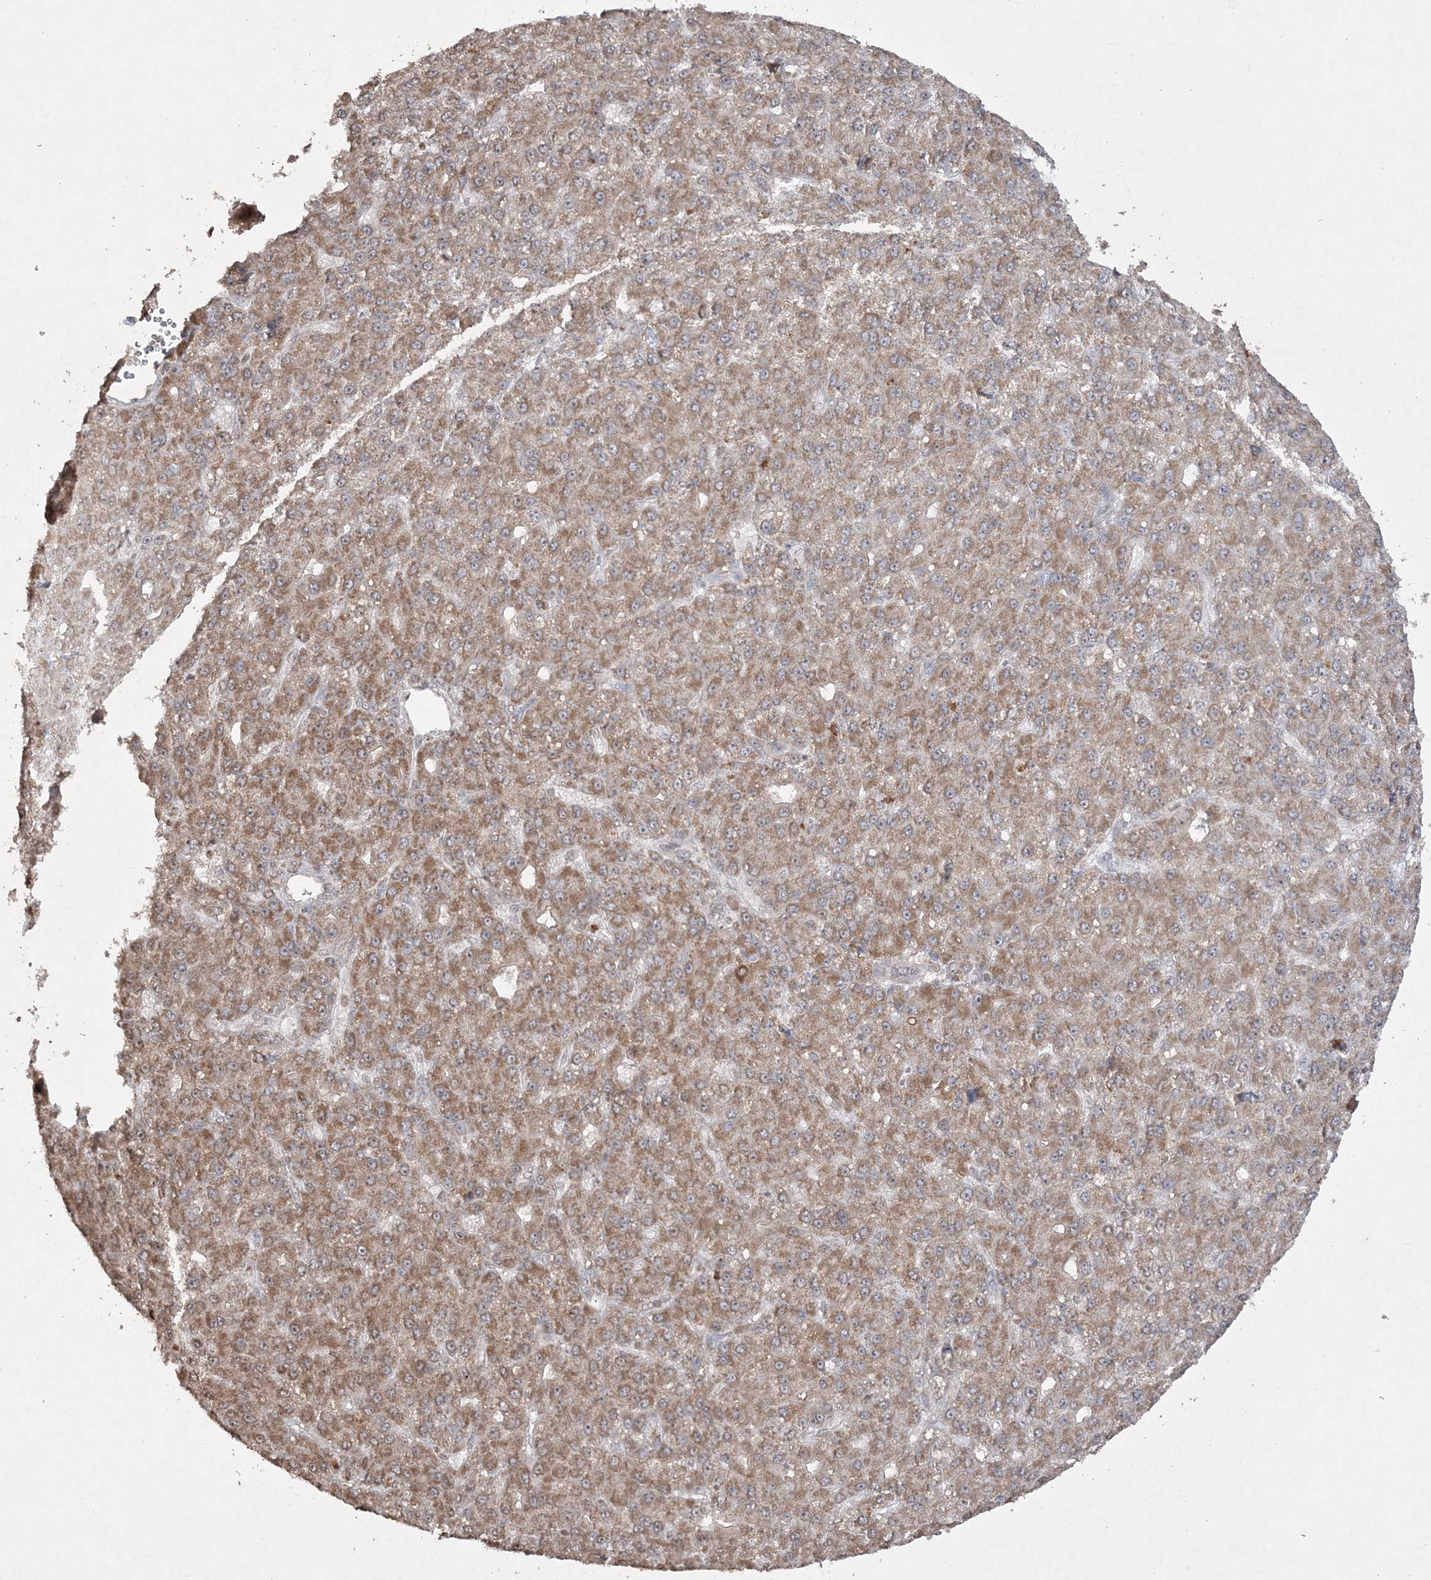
{"staining": {"intensity": "moderate", "quantity": ">75%", "location": "cytoplasmic/membranous"}, "tissue": "liver cancer", "cell_type": "Tumor cells", "image_type": "cancer", "snomed": [{"axis": "morphology", "description": "Carcinoma, Hepatocellular, NOS"}, {"axis": "topography", "description": "Liver"}], "caption": "Immunohistochemical staining of hepatocellular carcinoma (liver) reveals medium levels of moderate cytoplasmic/membranous protein staining in about >75% of tumor cells.", "gene": "TTC7A", "patient": {"sex": "male", "age": 67}}